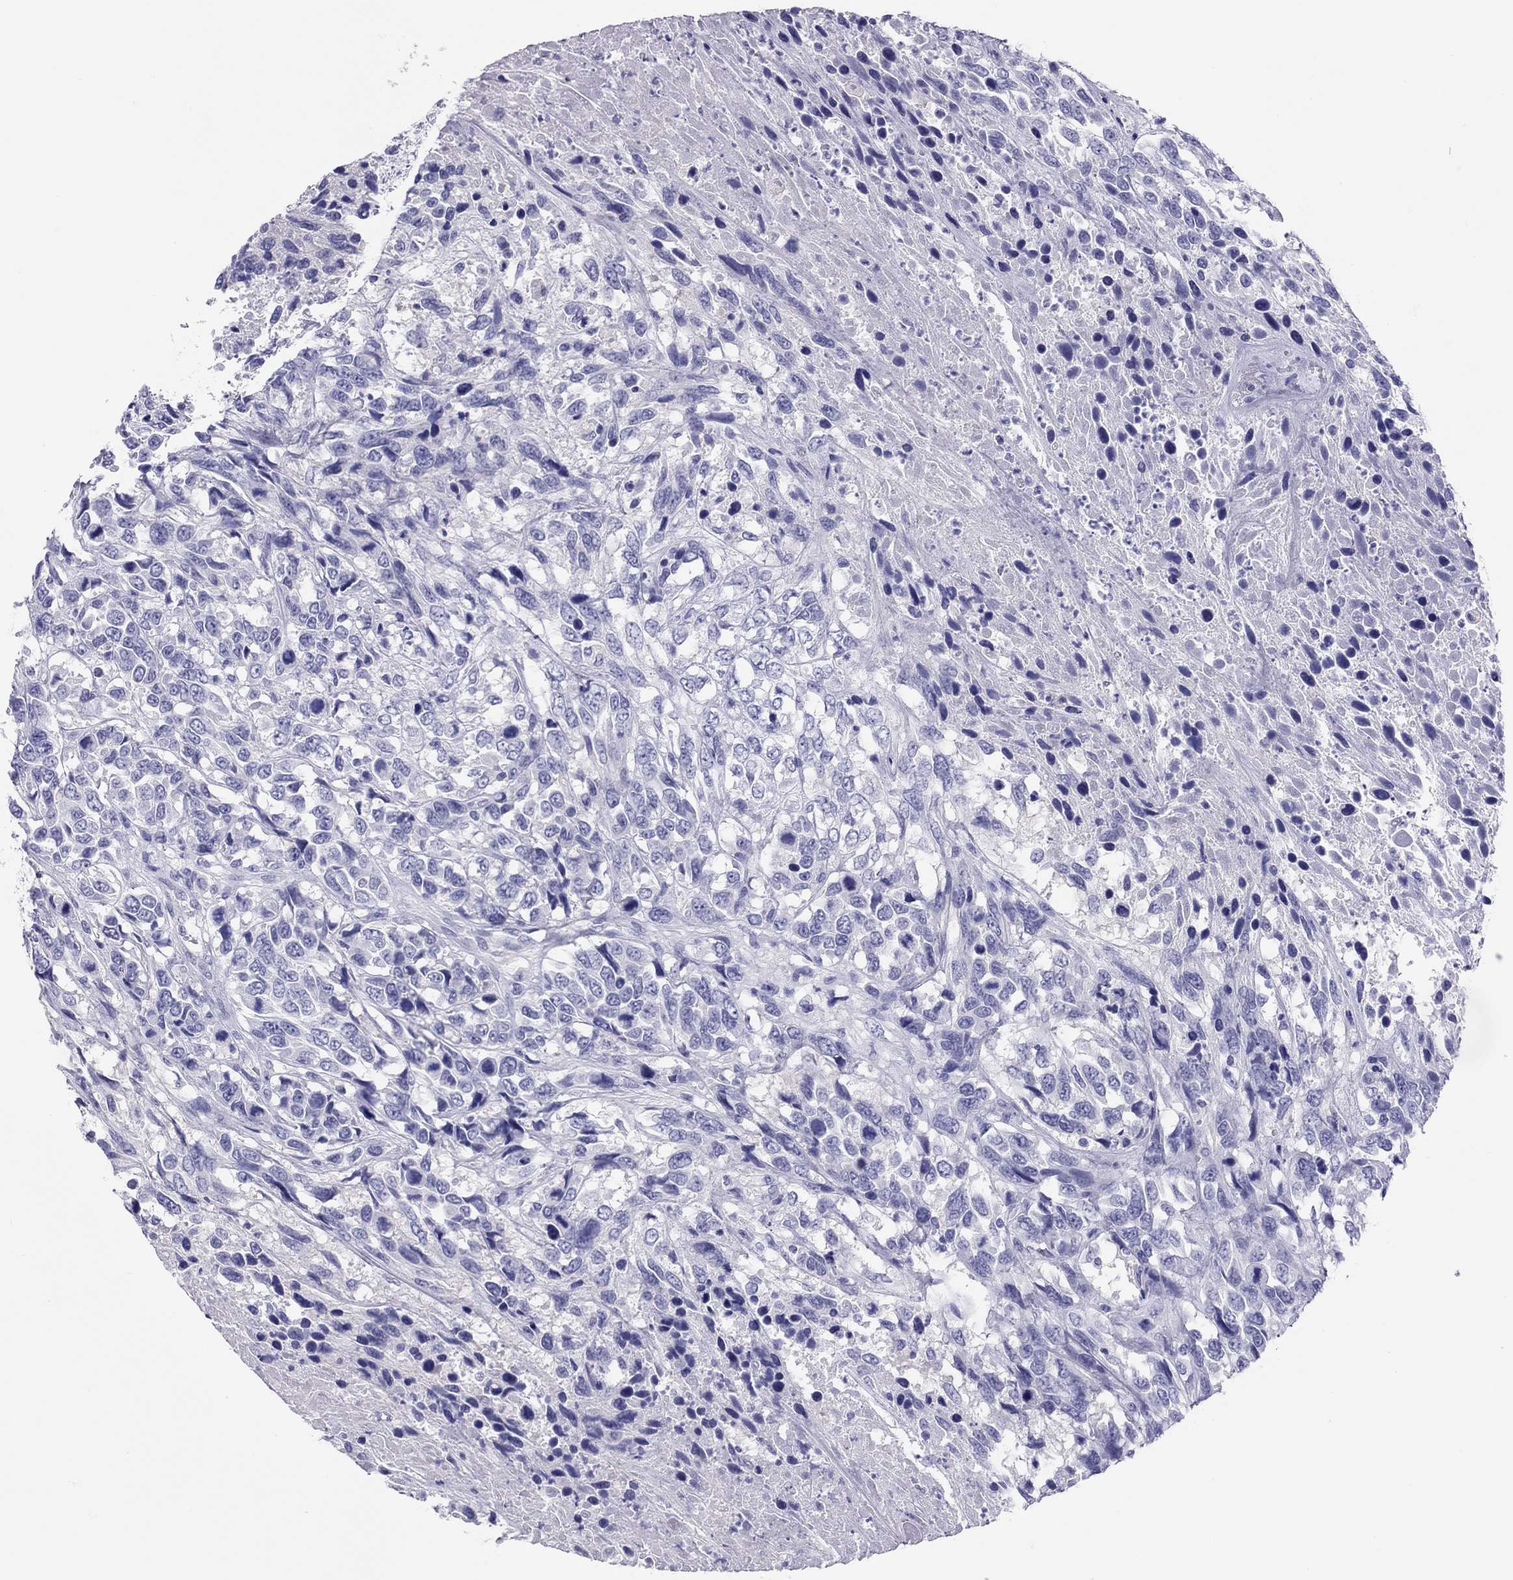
{"staining": {"intensity": "negative", "quantity": "none", "location": "none"}, "tissue": "urothelial cancer", "cell_type": "Tumor cells", "image_type": "cancer", "snomed": [{"axis": "morphology", "description": "Urothelial carcinoma, High grade"}, {"axis": "topography", "description": "Urinary bladder"}], "caption": "DAB immunohistochemical staining of human urothelial cancer reveals no significant positivity in tumor cells.", "gene": "PSMB11", "patient": {"sex": "female", "age": 70}}